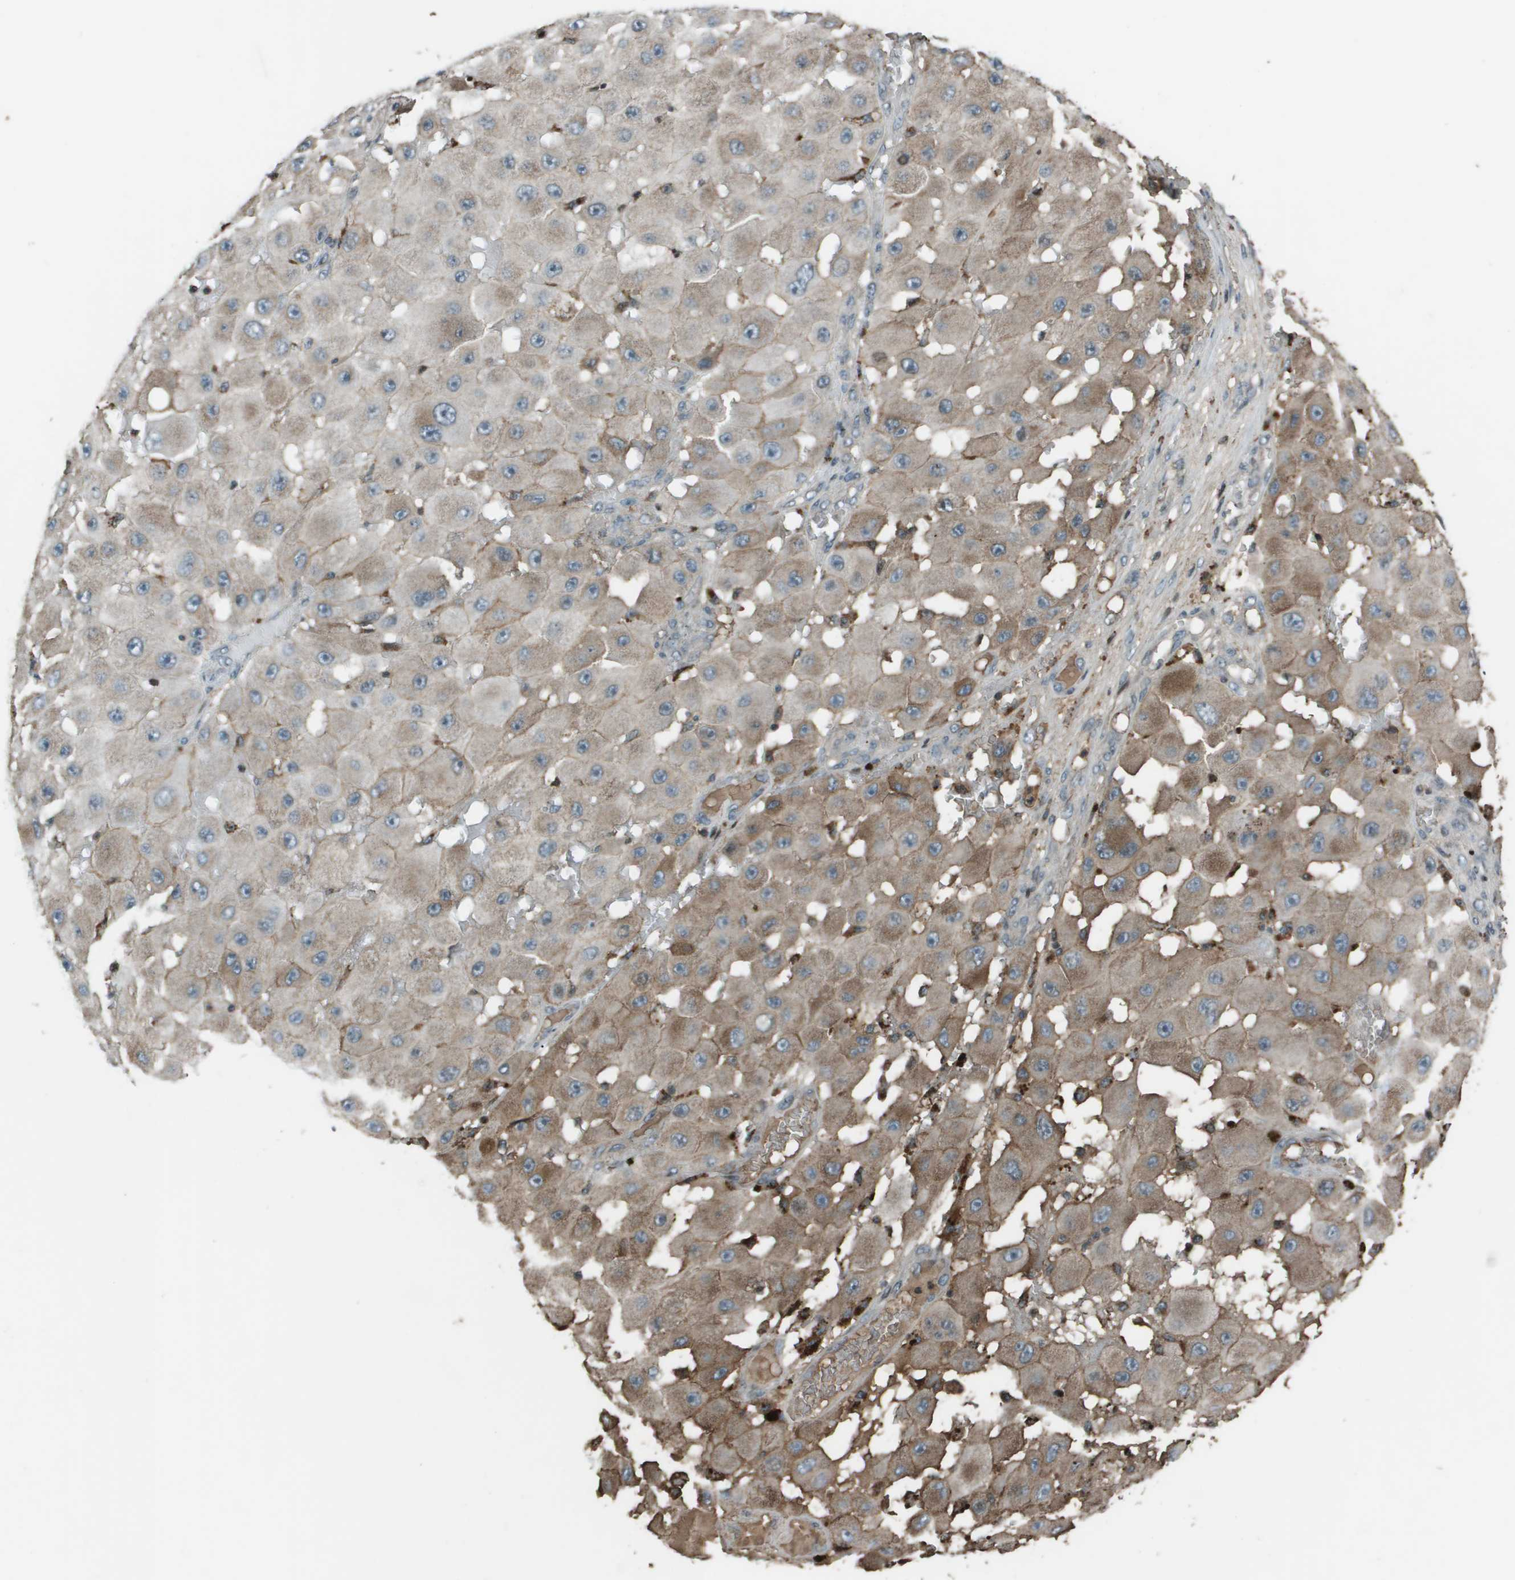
{"staining": {"intensity": "moderate", "quantity": "25%-75%", "location": "cytoplasmic/membranous"}, "tissue": "melanoma", "cell_type": "Tumor cells", "image_type": "cancer", "snomed": [{"axis": "morphology", "description": "Malignant melanoma, NOS"}, {"axis": "topography", "description": "Skin"}], "caption": "Melanoma stained for a protein (brown) displays moderate cytoplasmic/membranous positive staining in about 25%-75% of tumor cells.", "gene": "CXCL12", "patient": {"sex": "female", "age": 81}}